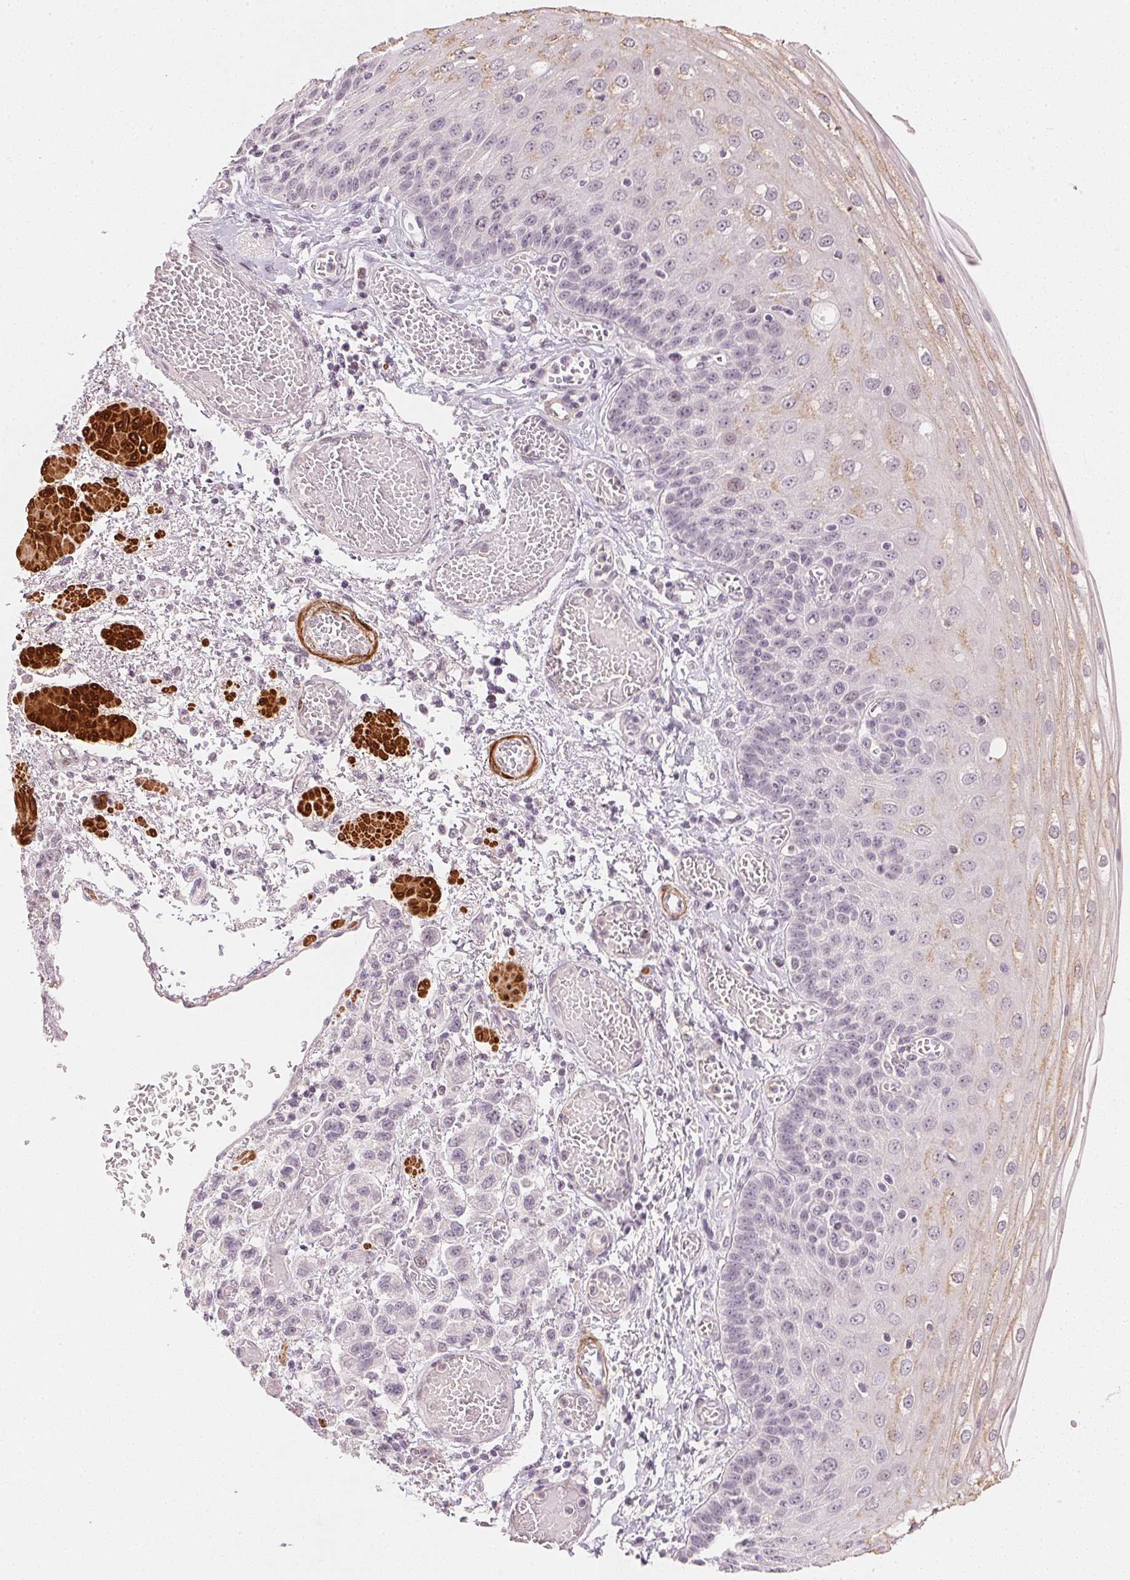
{"staining": {"intensity": "weak", "quantity": "<25%", "location": "cytoplasmic/membranous"}, "tissue": "esophagus", "cell_type": "Squamous epithelial cells", "image_type": "normal", "snomed": [{"axis": "morphology", "description": "Normal tissue, NOS"}, {"axis": "morphology", "description": "Adenocarcinoma, NOS"}, {"axis": "topography", "description": "Esophagus"}], "caption": "Immunohistochemistry histopathology image of benign esophagus stained for a protein (brown), which displays no staining in squamous epithelial cells.", "gene": "SMTN", "patient": {"sex": "male", "age": 81}}